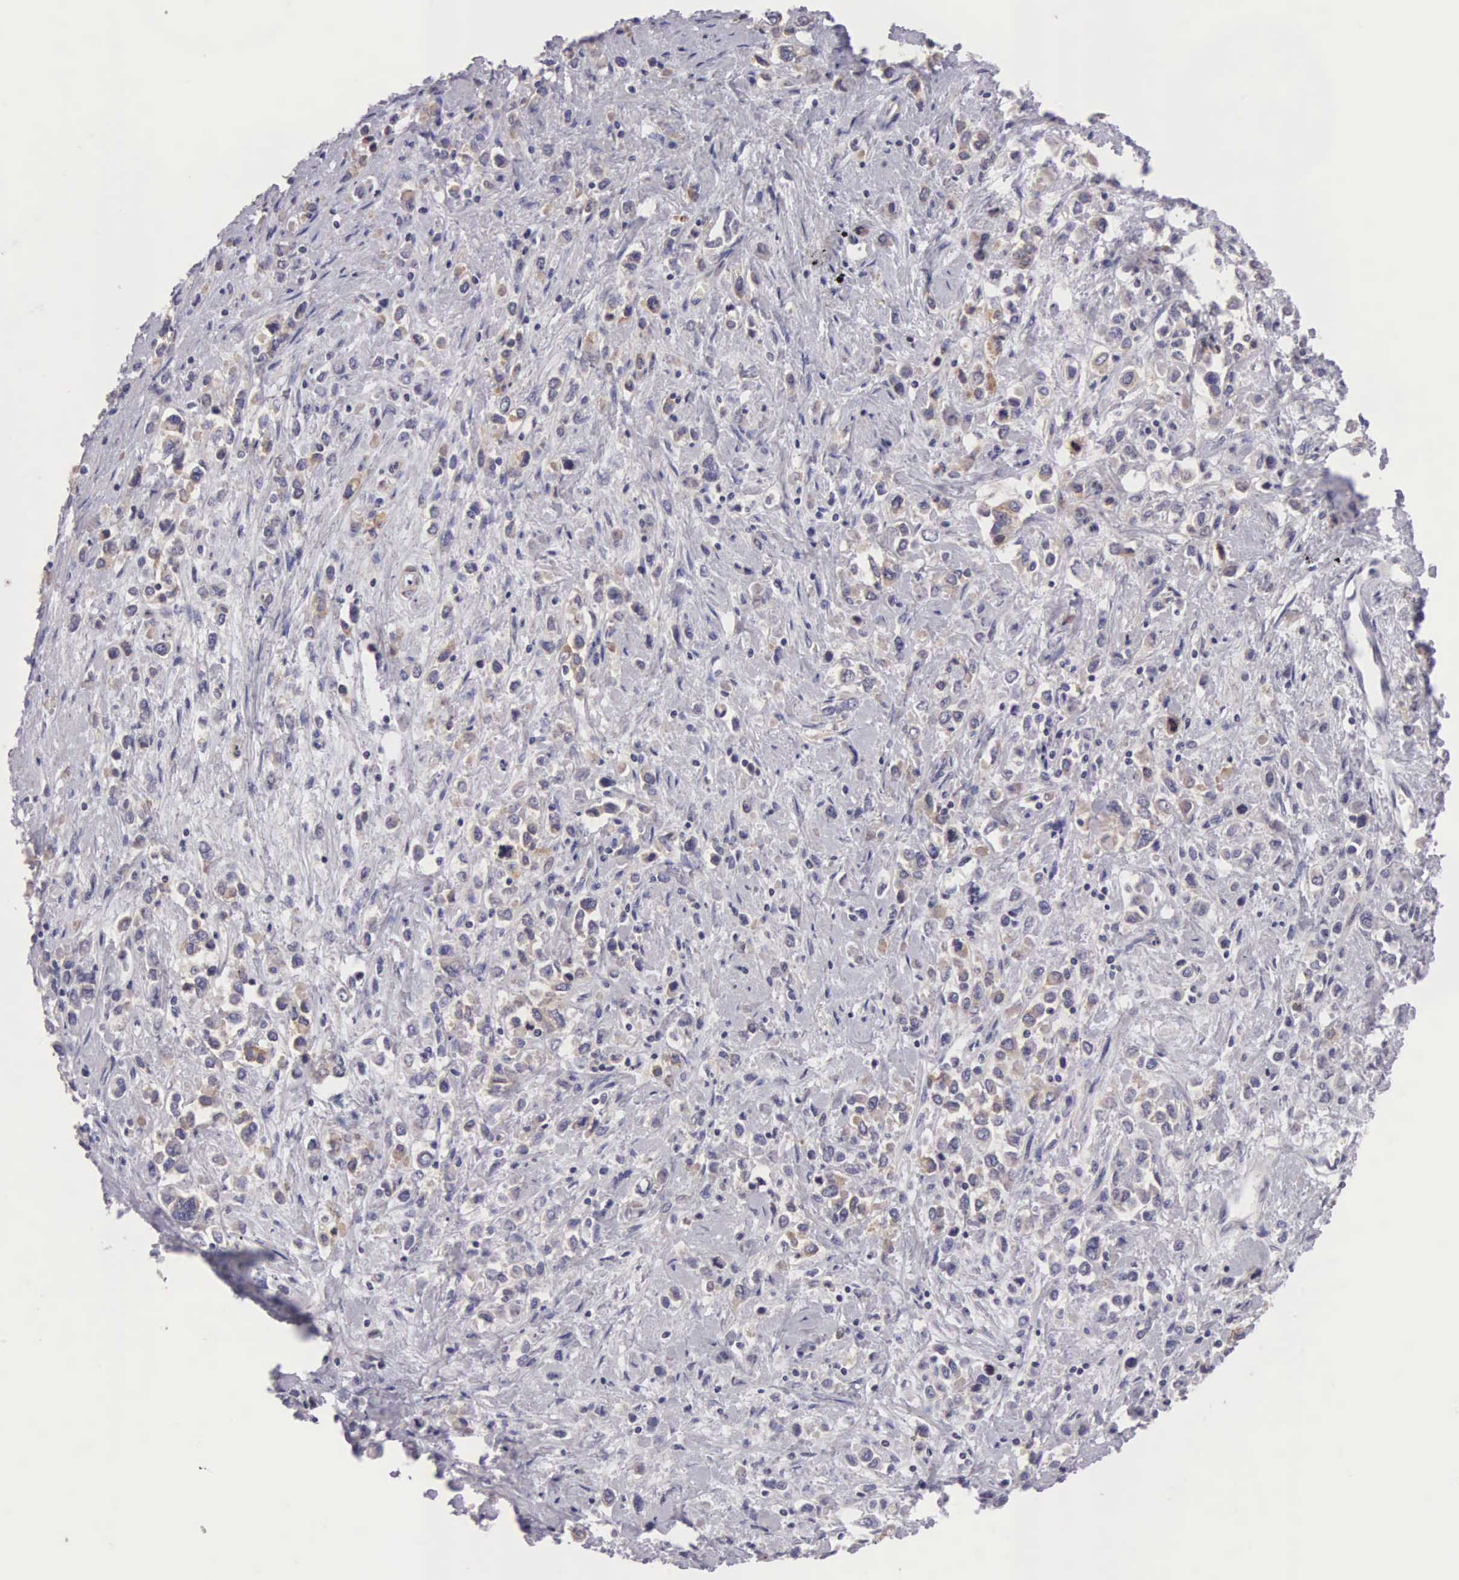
{"staining": {"intensity": "weak", "quantity": "<25%", "location": "cytoplasmic/membranous"}, "tissue": "stomach cancer", "cell_type": "Tumor cells", "image_type": "cancer", "snomed": [{"axis": "morphology", "description": "Adenocarcinoma, NOS"}, {"axis": "topography", "description": "Stomach, upper"}], "caption": "Image shows no significant protein expression in tumor cells of adenocarcinoma (stomach).", "gene": "OSBPL3", "patient": {"sex": "male", "age": 76}}